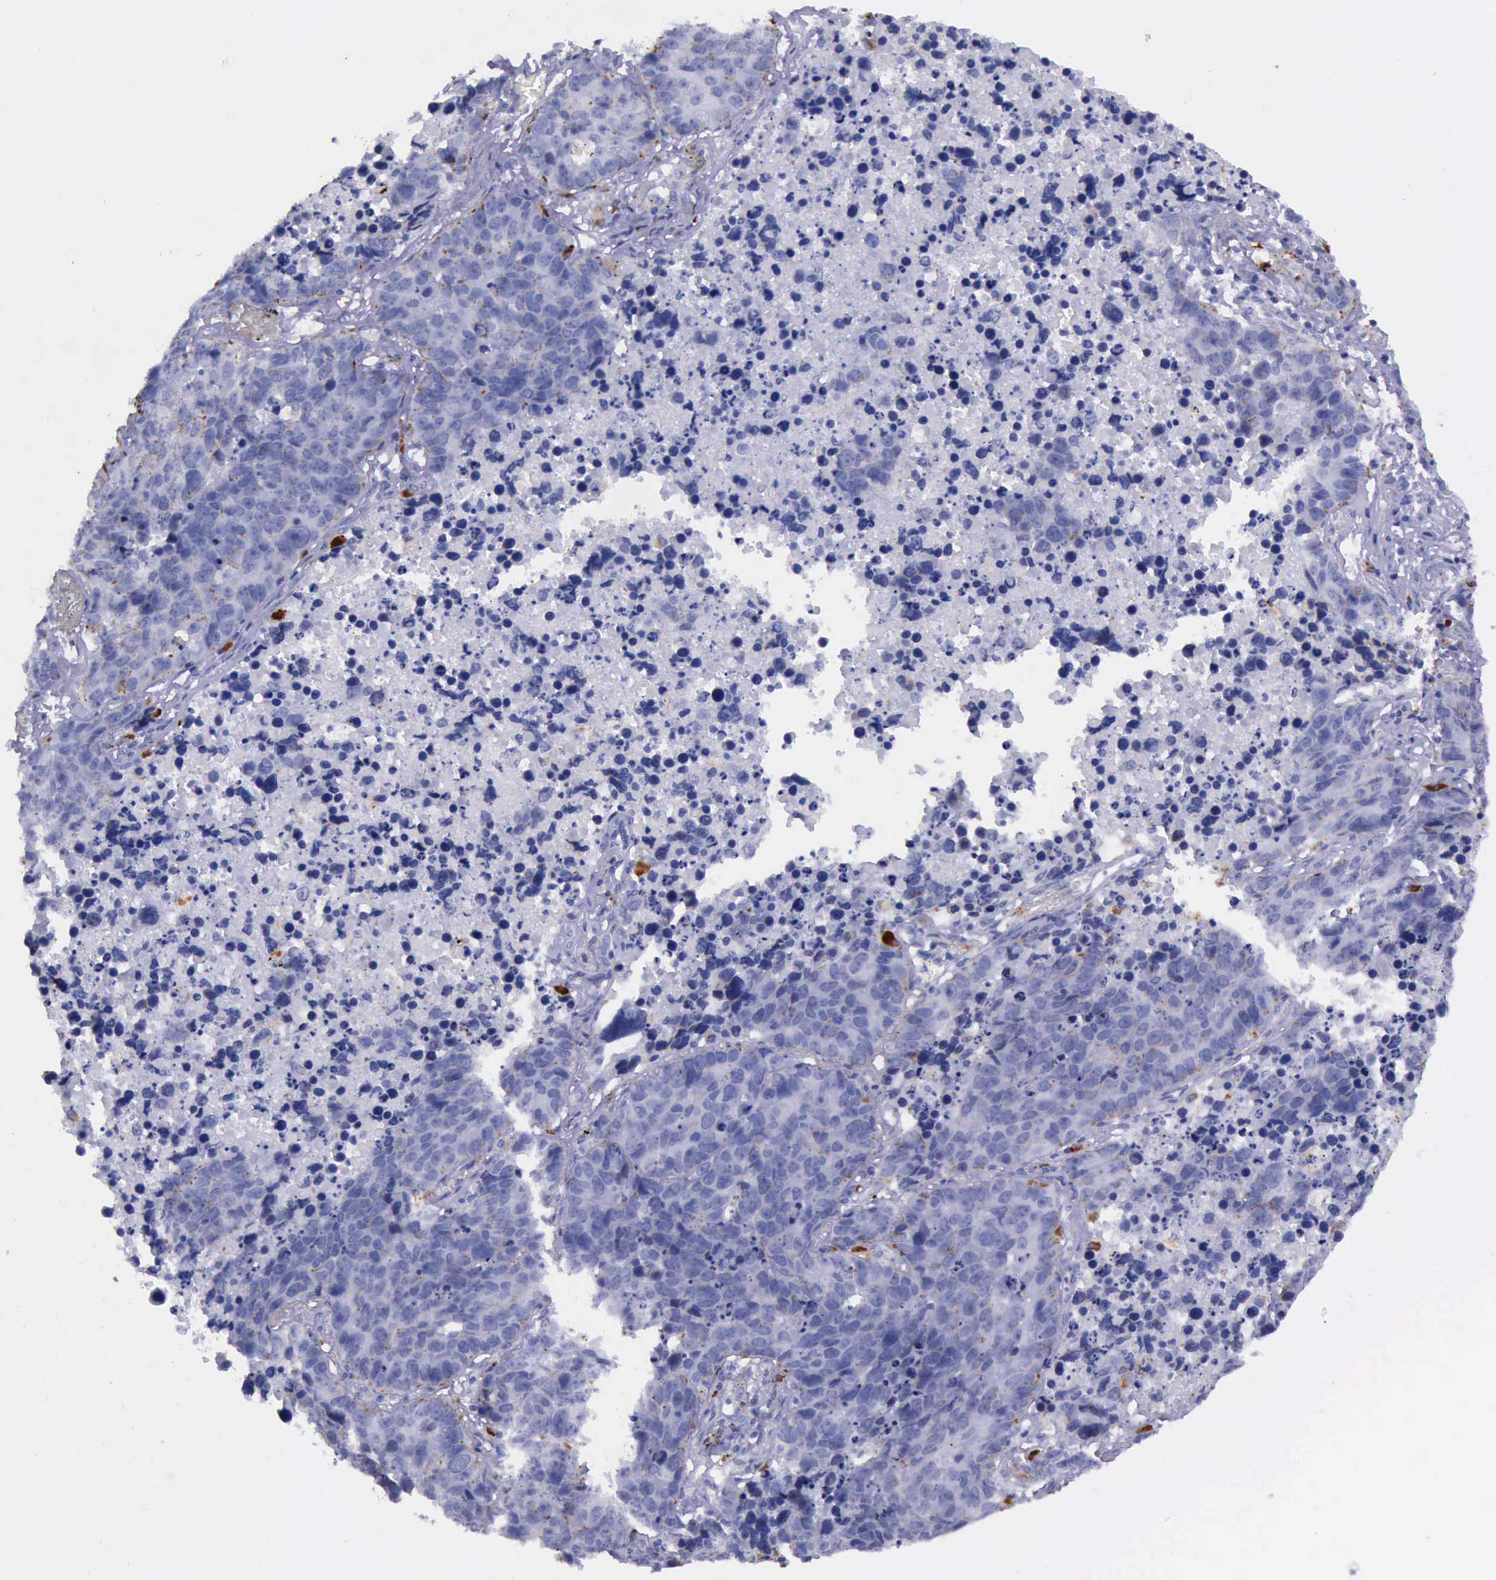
{"staining": {"intensity": "negative", "quantity": "none", "location": "none"}, "tissue": "lung cancer", "cell_type": "Tumor cells", "image_type": "cancer", "snomed": [{"axis": "morphology", "description": "Carcinoid, malignant, NOS"}, {"axis": "topography", "description": "Lung"}], "caption": "Protein analysis of lung carcinoid (malignant) shows no significant staining in tumor cells.", "gene": "GLA", "patient": {"sex": "male", "age": 60}}